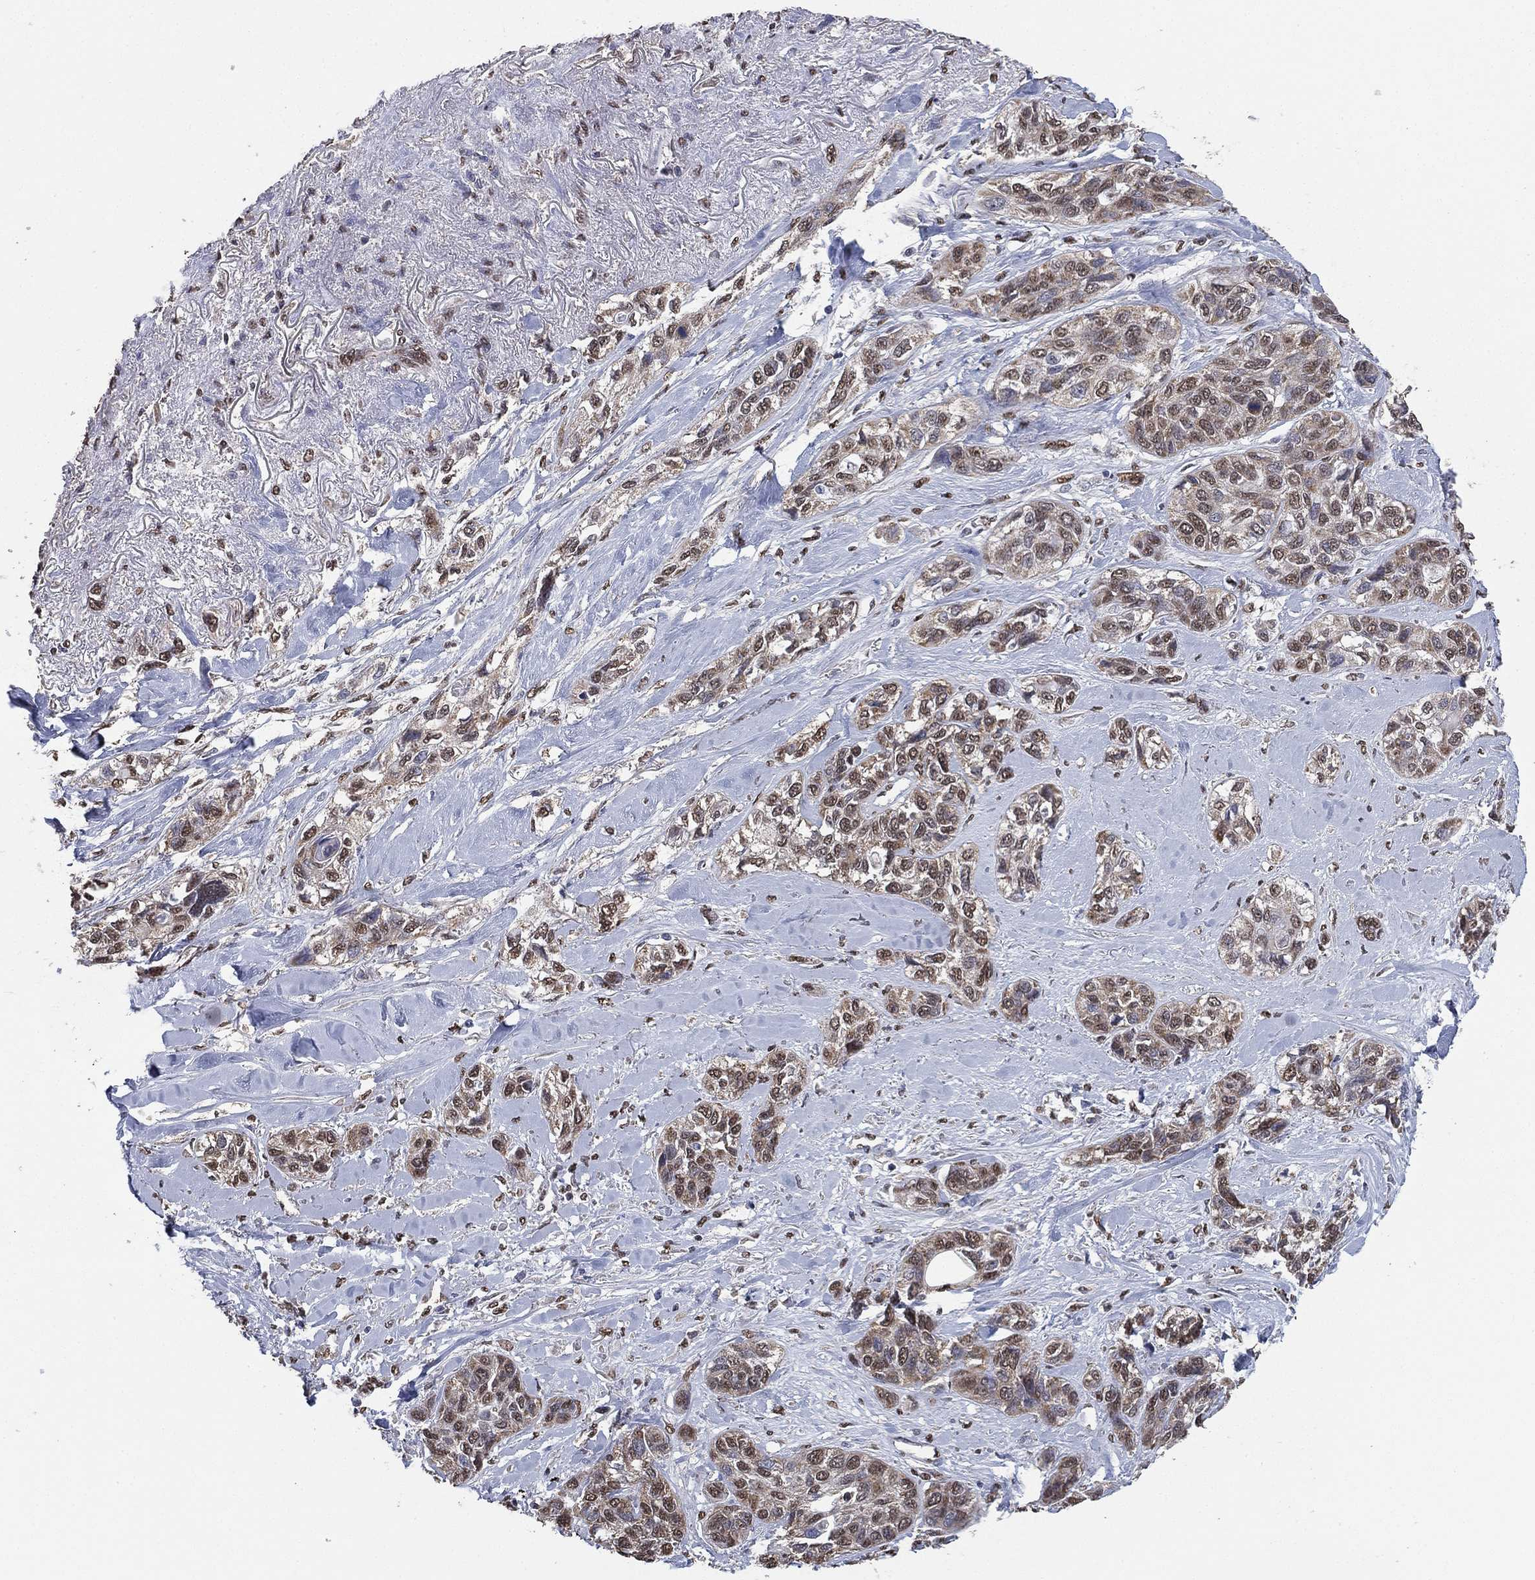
{"staining": {"intensity": "weak", "quantity": "<25%", "location": "cytoplasmic/membranous,nuclear"}, "tissue": "lung cancer", "cell_type": "Tumor cells", "image_type": "cancer", "snomed": [{"axis": "morphology", "description": "Squamous cell carcinoma, NOS"}, {"axis": "topography", "description": "Lung"}], "caption": "IHC image of neoplastic tissue: human squamous cell carcinoma (lung) stained with DAB (3,3'-diaminobenzidine) demonstrates no significant protein positivity in tumor cells.", "gene": "ALDH7A1", "patient": {"sex": "female", "age": 70}}